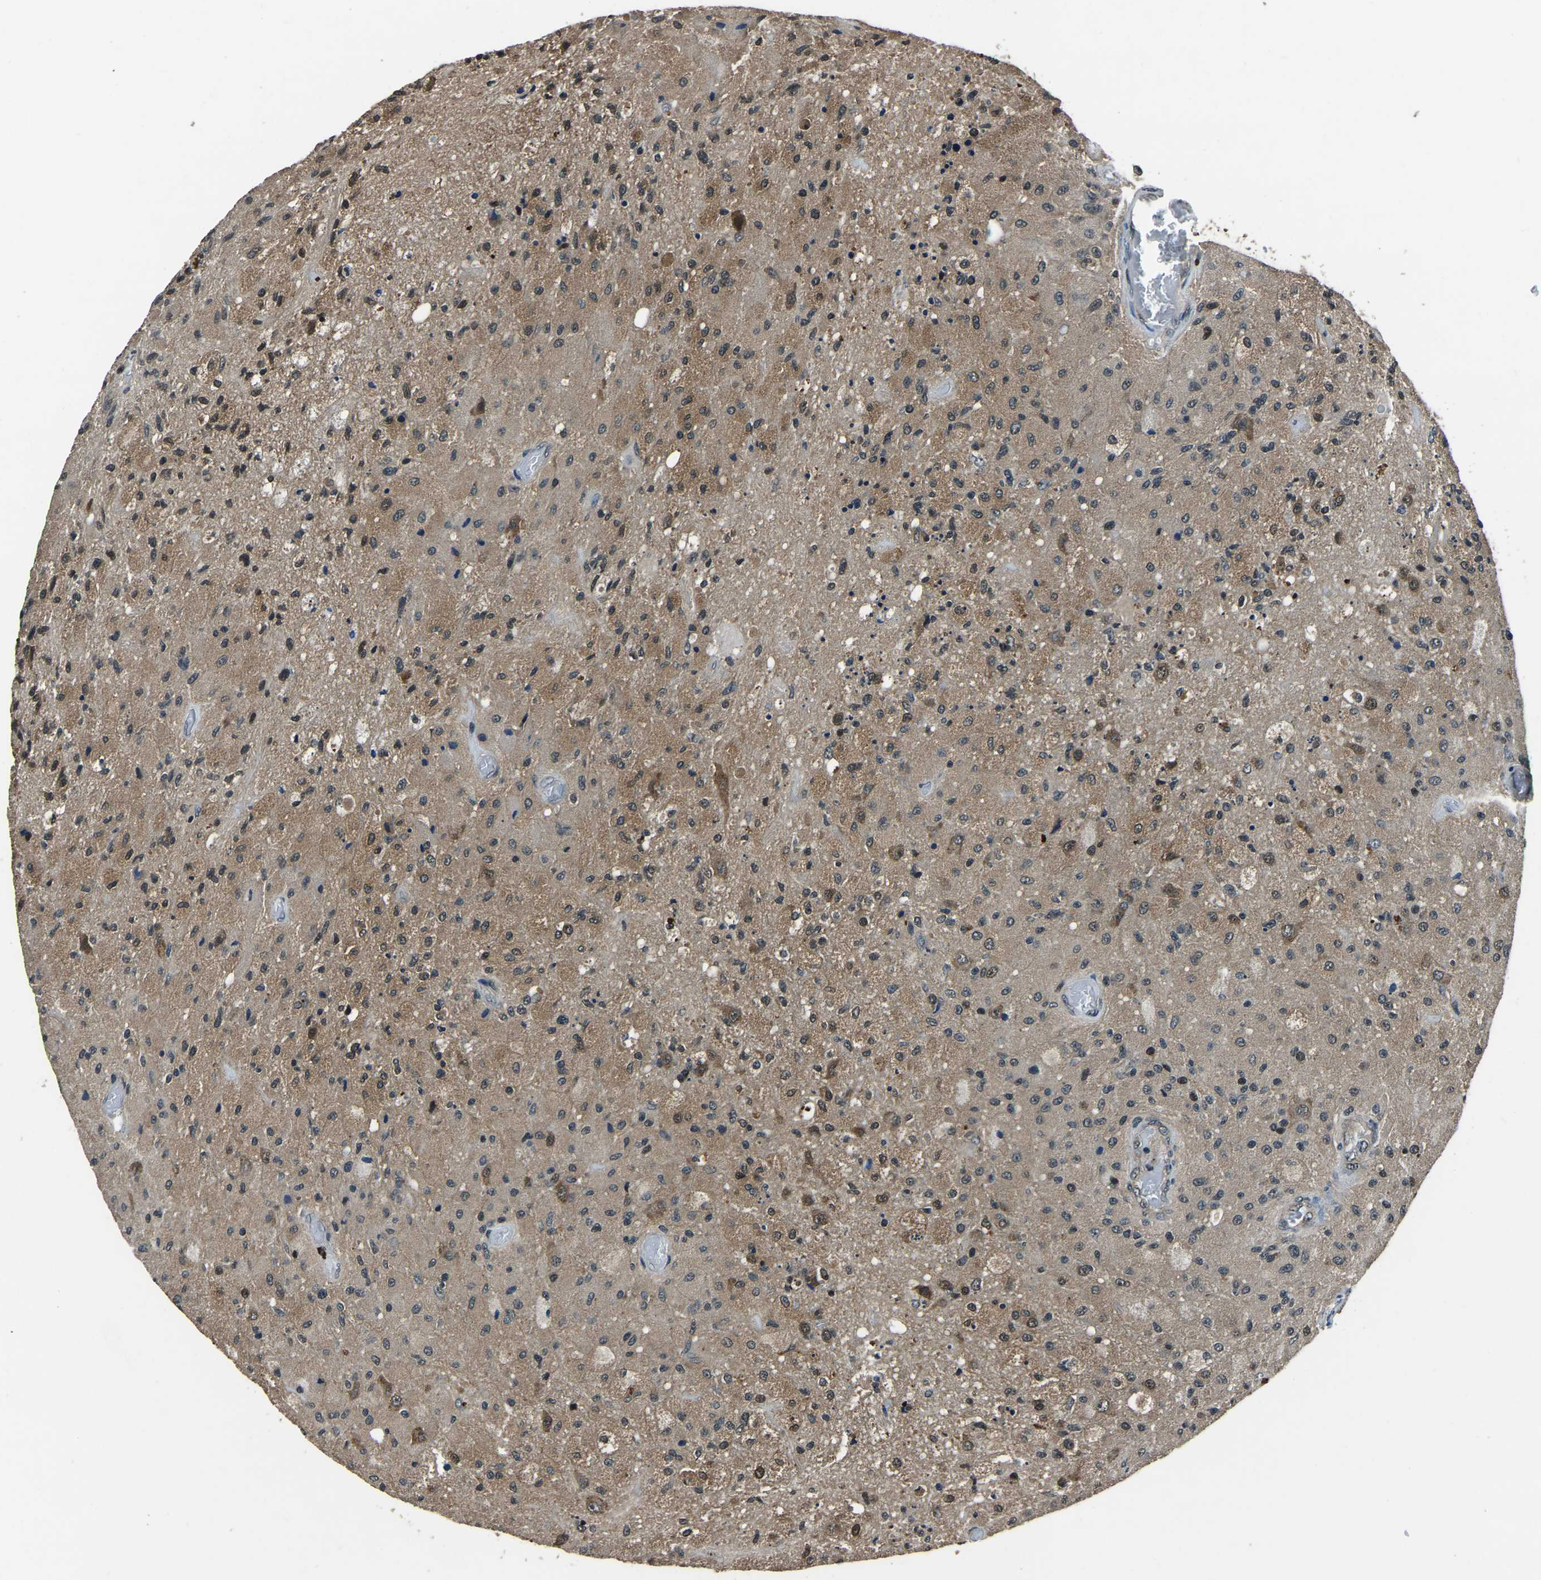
{"staining": {"intensity": "moderate", "quantity": "25%-75%", "location": "cytoplasmic/membranous,nuclear"}, "tissue": "glioma", "cell_type": "Tumor cells", "image_type": "cancer", "snomed": [{"axis": "morphology", "description": "Normal tissue, NOS"}, {"axis": "morphology", "description": "Glioma, malignant, High grade"}, {"axis": "topography", "description": "Cerebral cortex"}], "caption": "Immunohistochemical staining of human glioma displays medium levels of moderate cytoplasmic/membranous and nuclear positivity in about 25%-75% of tumor cells.", "gene": "ANKIB1", "patient": {"sex": "male", "age": 77}}